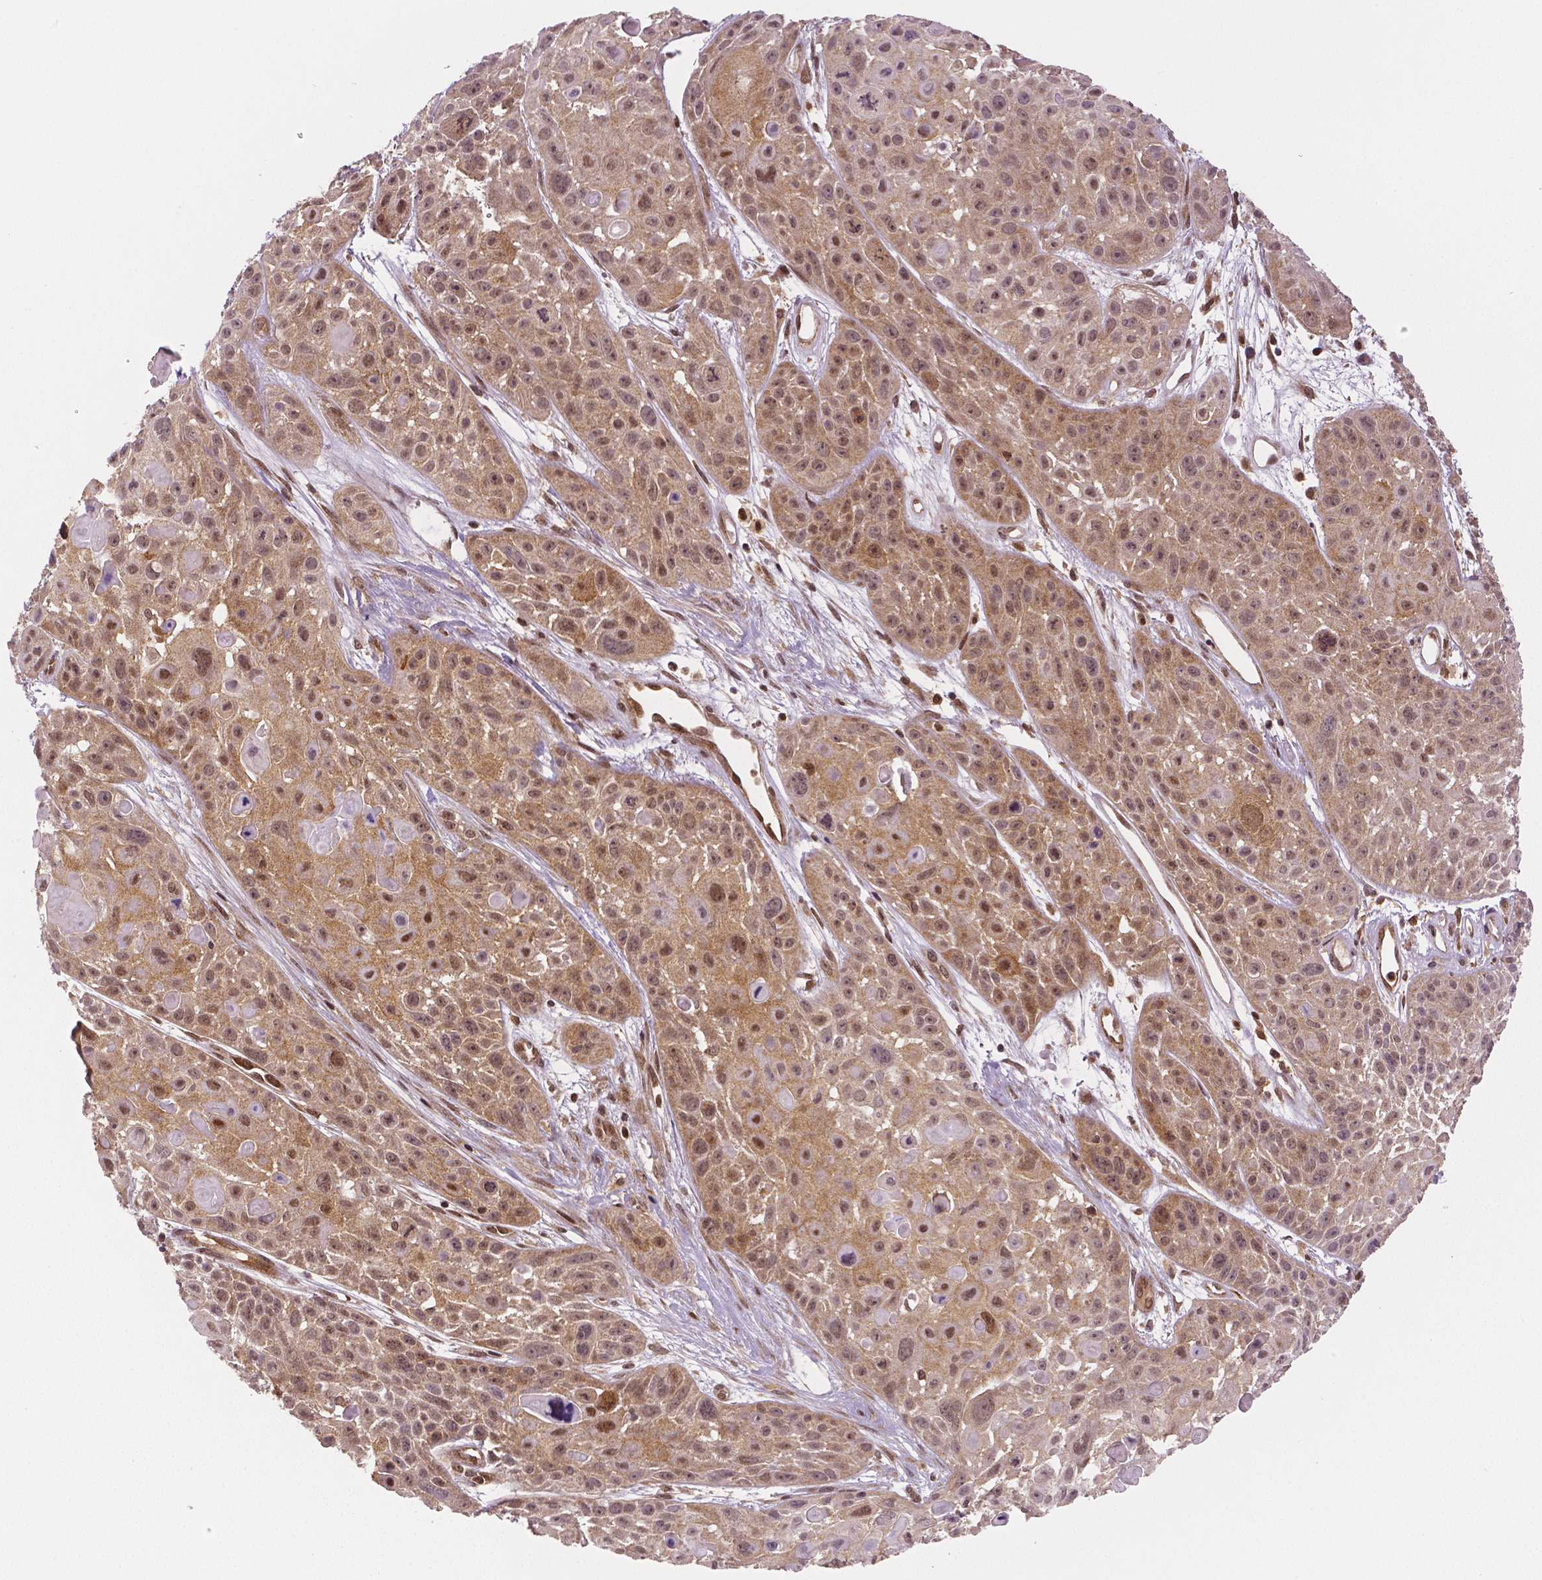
{"staining": {"intensity": "moderate", "quantity": ">75%", "location": "cytoplasmic/membranous,nuclear"}, "tissue": "skin cancer", "cell_type": "Tumor cells", "image_type": "cancer", "snomed": [{"axis": "morphology", "description": "Squamous cell carcinoma, NOS"}, {"axis": "topography", "description": "Skin"}, {"axis": "topography", "description": "Anal"}], "caption": "Protein analysis of squamous cell carcinoma (skin) tissue exhibits moderate cytoplasmic/membranous and nuclear positivity in approximately >75% of tumor cells.", "gene": "STAT3", "patient": {"sex": "female", "age": 75}}